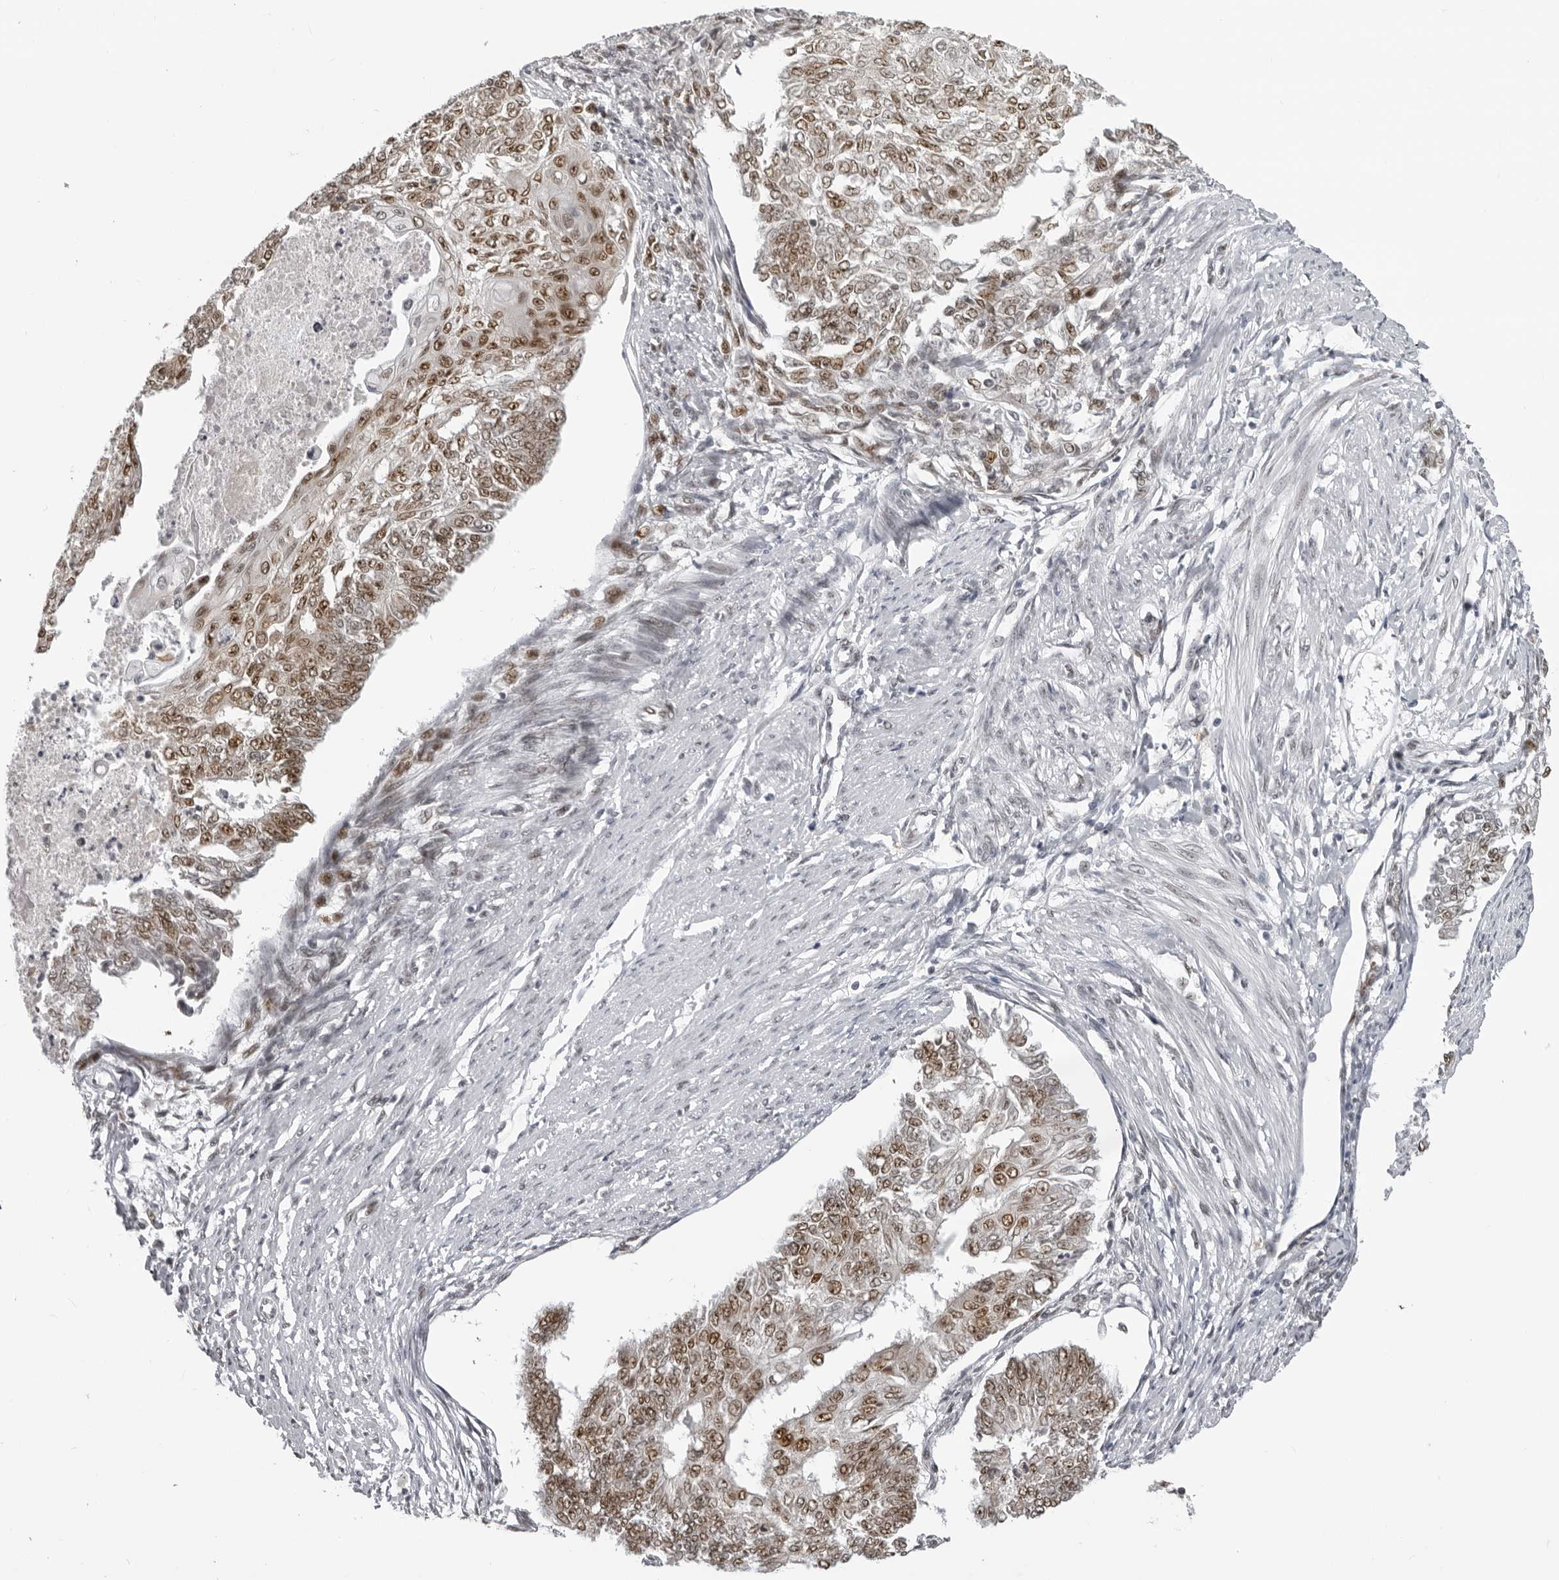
{"staining": {"intensity": "moderate", "quantity": ">75%", "location": "nuclear"}, "tissue": "endometrial cancer", "cell_type": "Tumor cells", "image_type": "cancer", "snomed": [{"axis": "morphology", "description": "Adenocarcinoma, NOS"}, {"axis": "topography", "description": "Endometrium"}], "caption": "Endometrial cancer (adenocarcinoma) stained with a protein marker demonstrates moderate staining in tumor cells.", "gene": "HEXIM2", "patient": {"sex": "female", "age": 32}}